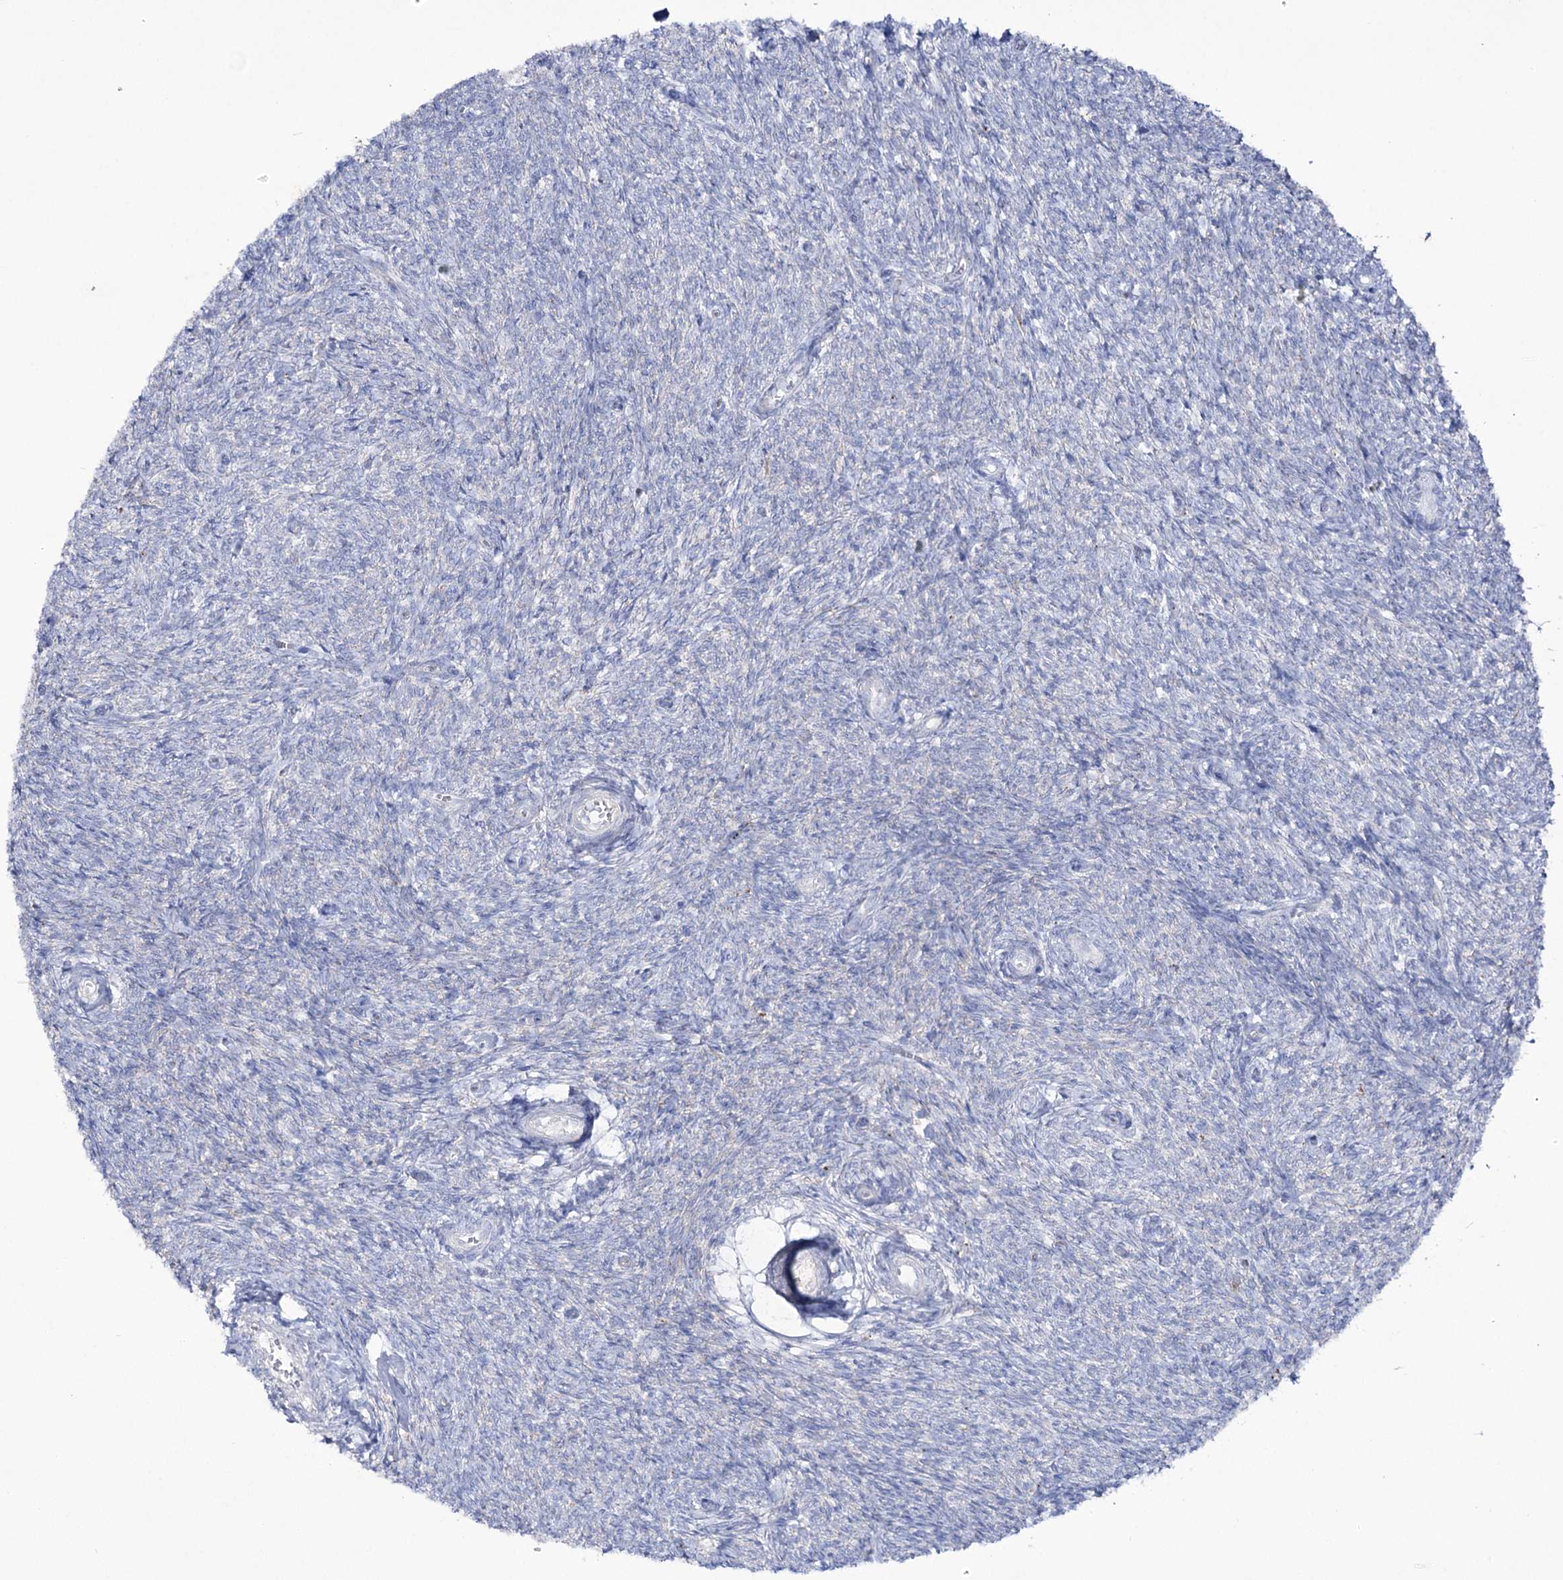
{"staining": {"intensity": "negative", "quantity": "none", "location": "none"}, "tissue": "ovary", "cell_type": "Ovarian stroma cells", "image_type": "normal", "snomed": [{"axis": "morphology", "description": "Normal tissue, NOS"}, {"axis": "topography", "description": "Ovary"}], "caption": "High magnification brightfield microscopy of unremarkable ovary stained with DAB (brown) and counterstained with hematoxylin (blue): ovarian stroma cells show no significant staining.", "gene": "NAGLU", "patient": {"sex": "female", "age": 44}}